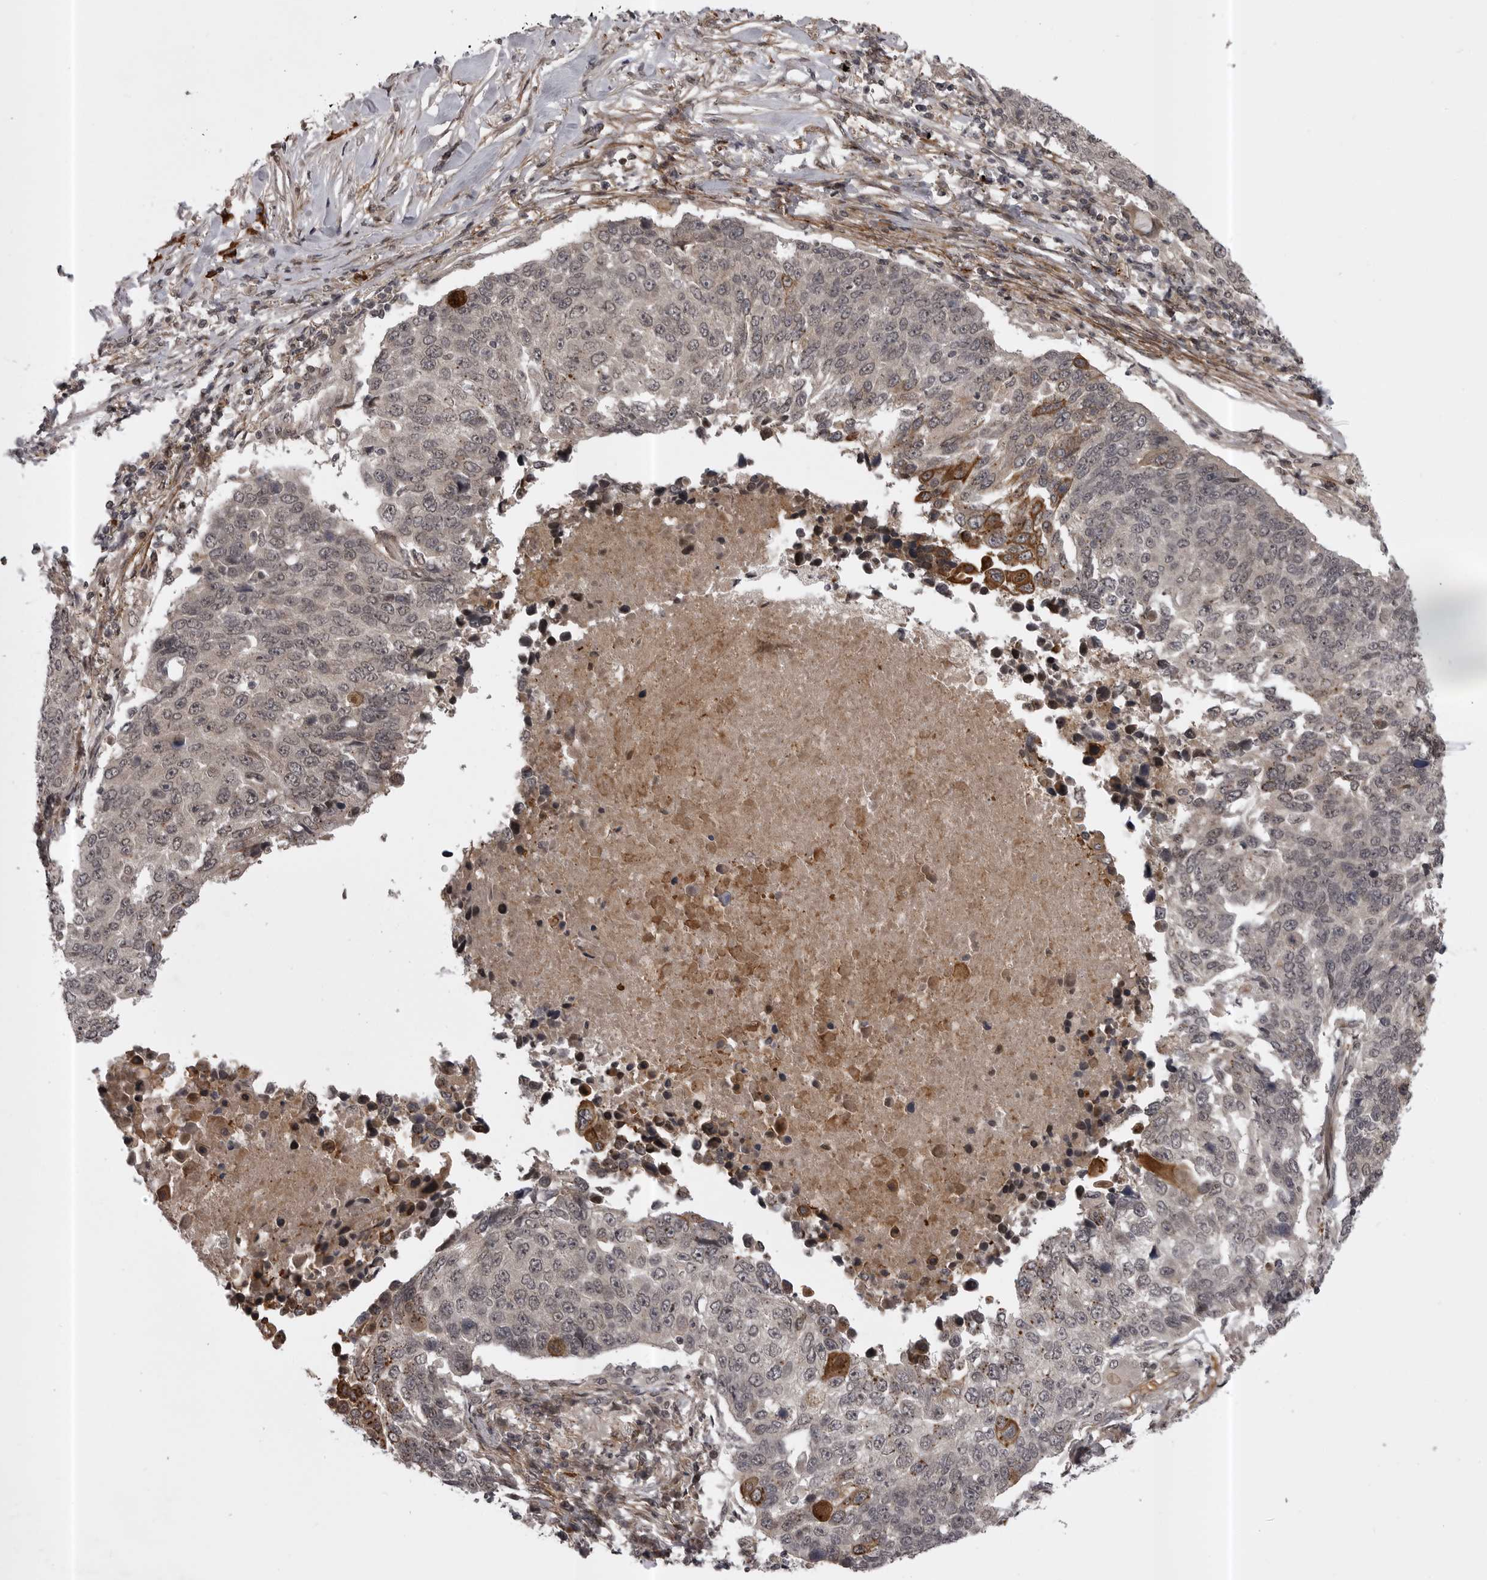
{"staining": {"intensity": "moderate", "quantity": "<25%", "location": "cytoplasmic/membranous"}, "tissue": "lung cancer", "cell_type": "Tumor cells", "image_type": "cancer", "snomed": [{"axis": "morphology", "description": "Squamous cell carcinoma, NOS"}, {"axis": "topography", "description": "Lung"}], "caption": "This image reveals immunohistochemistry staining of human squamous cell carcinoma (lung), with low moderate cytoplasmic/membranous expression in approximately <25% of tumor cells.", "gene": "SNX16", "patient": {"sex": "male", "age": 66}}